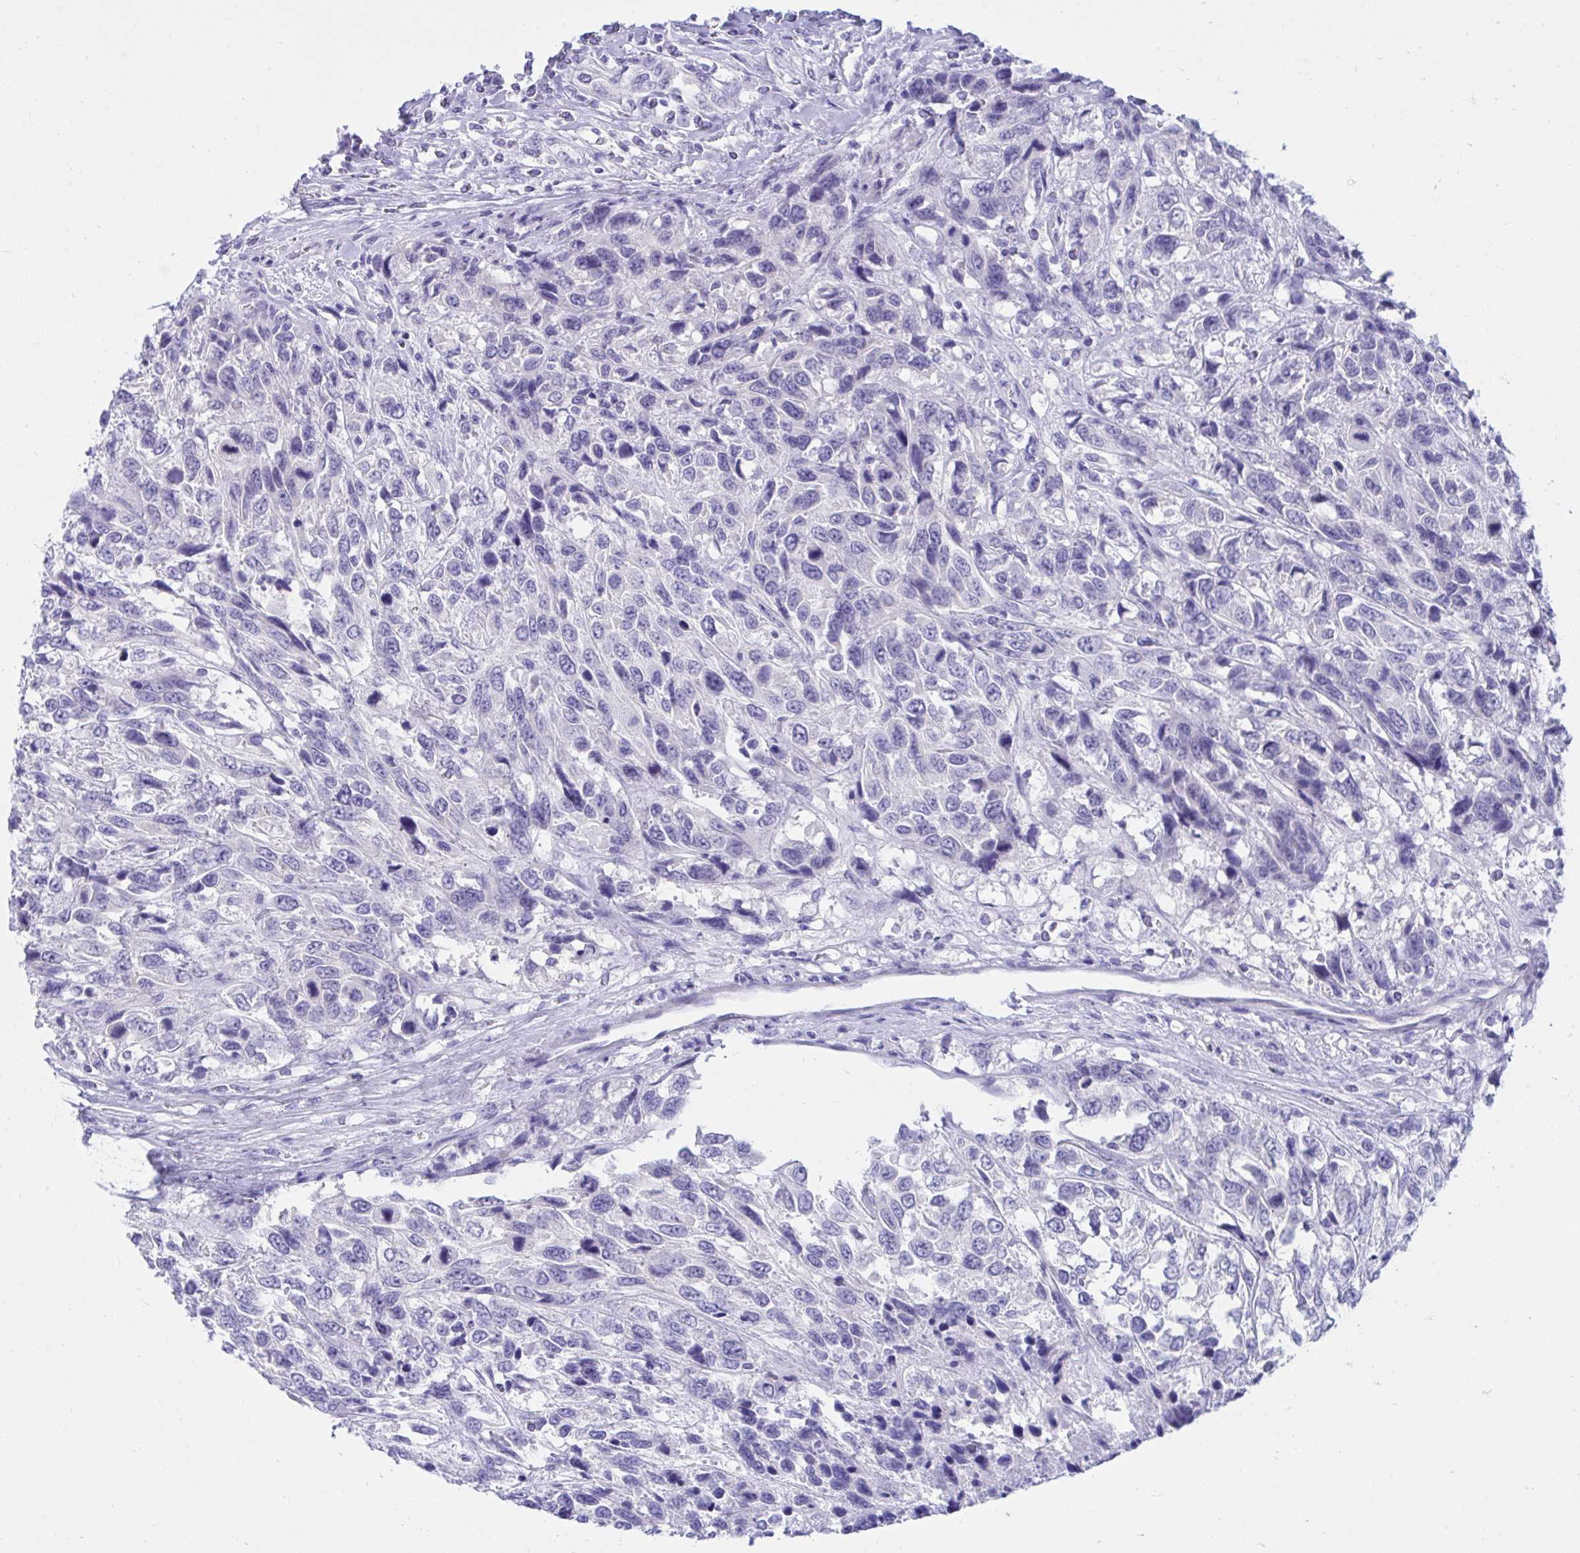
{"staining": {"intensity": "negative", "quantity": "none", "location": "none"}, "tissue": "urothelial cancer", "cell_type": "Tumor cells", "image_type": "cancer", "snomed": [{"axis": "morphology", "description": "Urothelial carcinoma, High grade"}, {"axis": "topography", "description": "Urinary bladder"}], "caption": "Immunohistochemical staining of urothelial carcinoma (high-grade) shows no significant staining in tumor cells. (DAB immunohistochemistry (IHC) with hematoxylin counter stain).", "gene": "SHISA8", "patient": {"sex": "female", "age": 70}}